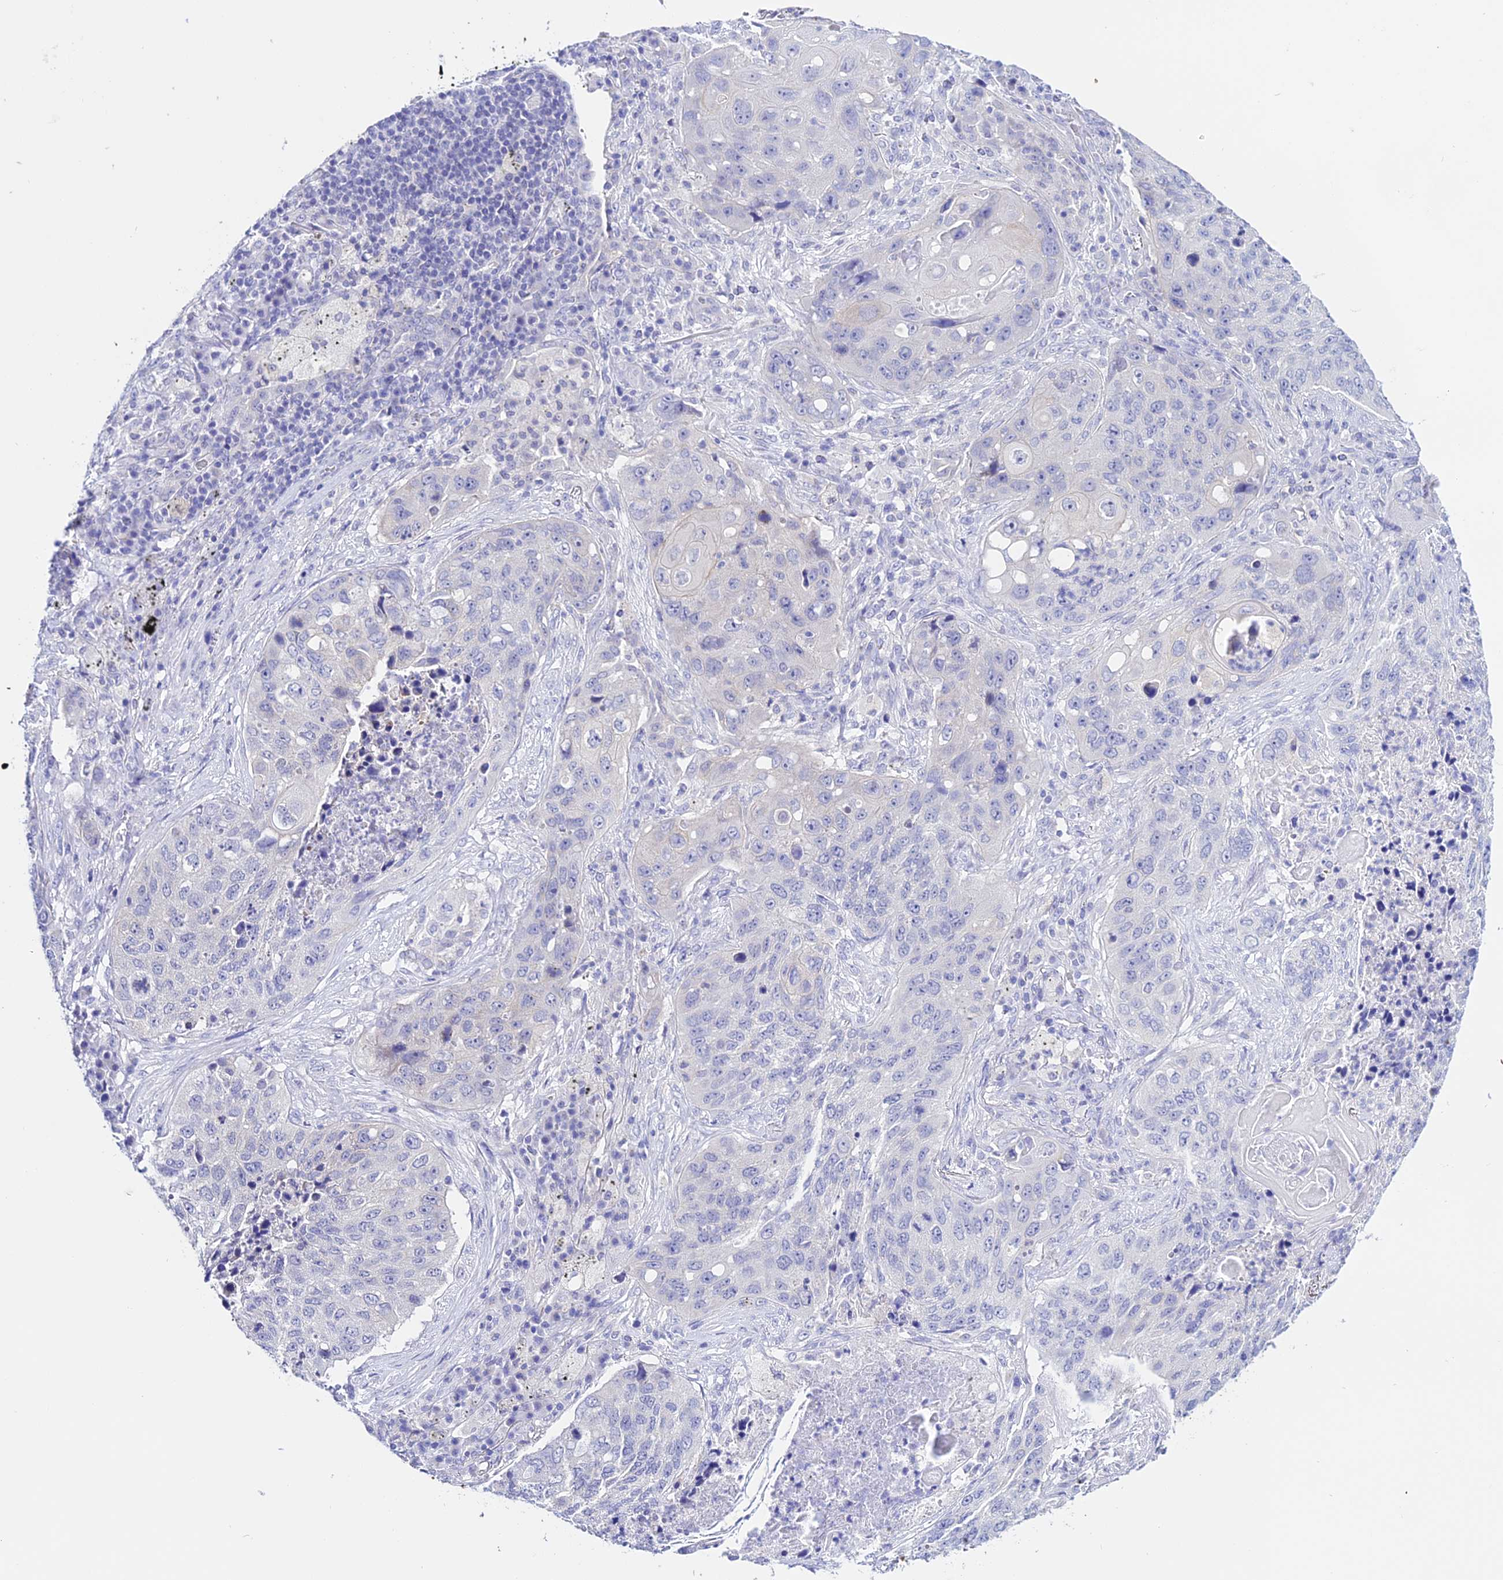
{"staining": {"intensity": "negative", "quantity": "none", "location": "none"}, "tissue": "lung cancer", "cell_type": "Tumor cells", "image_type": "cancer", "snomed": [{"axis": "morphology", "description": "Squamous cell carcinoma, NOS"}, {"axis": "topography", "description": "Lung"}], "caption": "DAB (3,3'-diaminobenzidine) immunohistochemical staining of lung squamous cell carcinoma reveals no significant positivity in tumor cells.", "gene": "ATG16L2", "patient": {"sex": "female", "age": 63}}